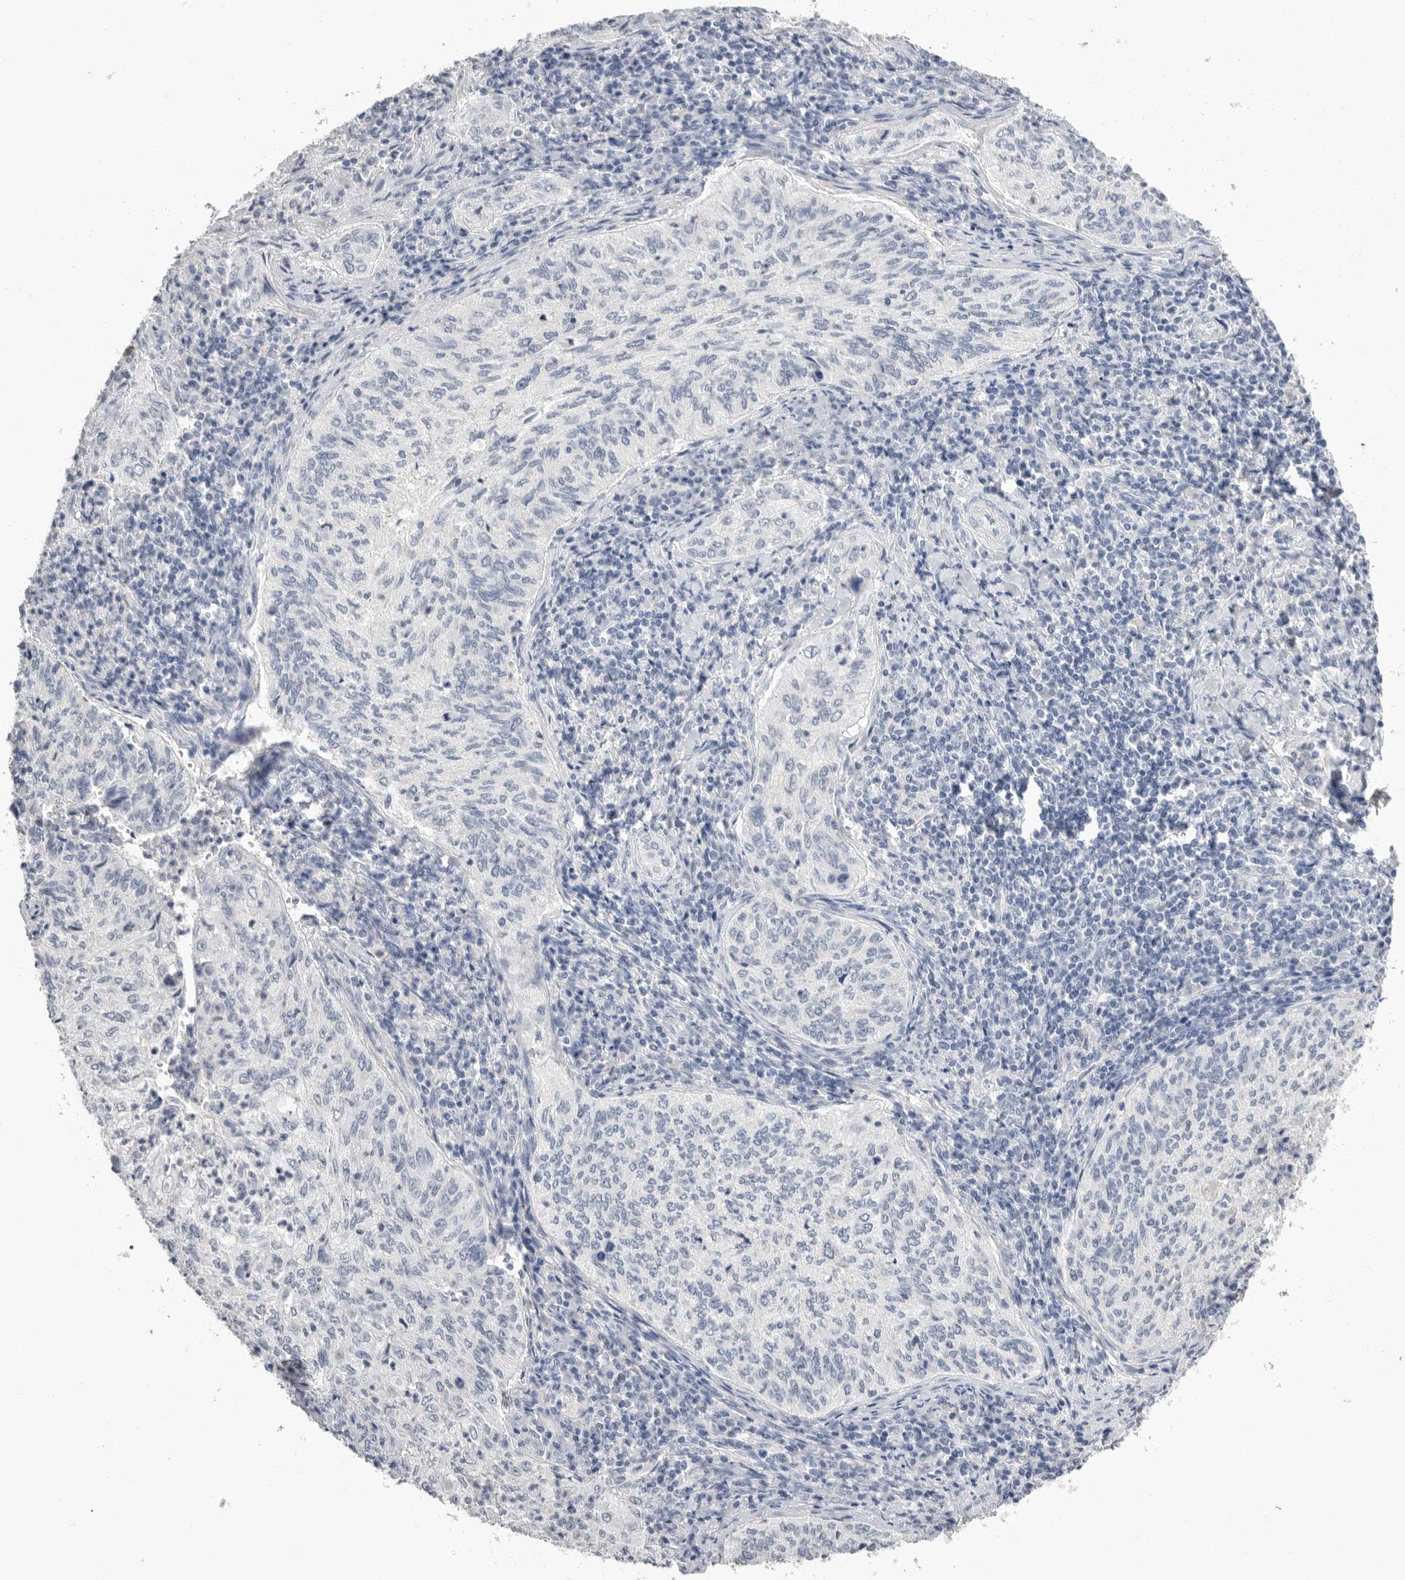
{"staining": {"intensity": "negative", "quantity": "none", "location": "none"}, "tissue": "cervical cancer", "cell_type": "Tumor cells", "image_type": "cancer", "snomed": [{"axis": "morphology", "description": "Squamous cell carcinoma, NOS"}, {"axis": "topography", "description": "Cervix"}], "caption": "This micrograph is of squamous cell carcinoma (cervical) stained with immunohistochemistry to label a protein in brown with the nuclei are counter-stained blue. There is no expression in tumor cells. Brightfield microscopy of immunohistochemistry (IHC) stained with DAB (brown) and hematoxylin (blue), captured at high magnification.", "gene": "APOA2", "patient": {"sex": "female", "age": 30}}